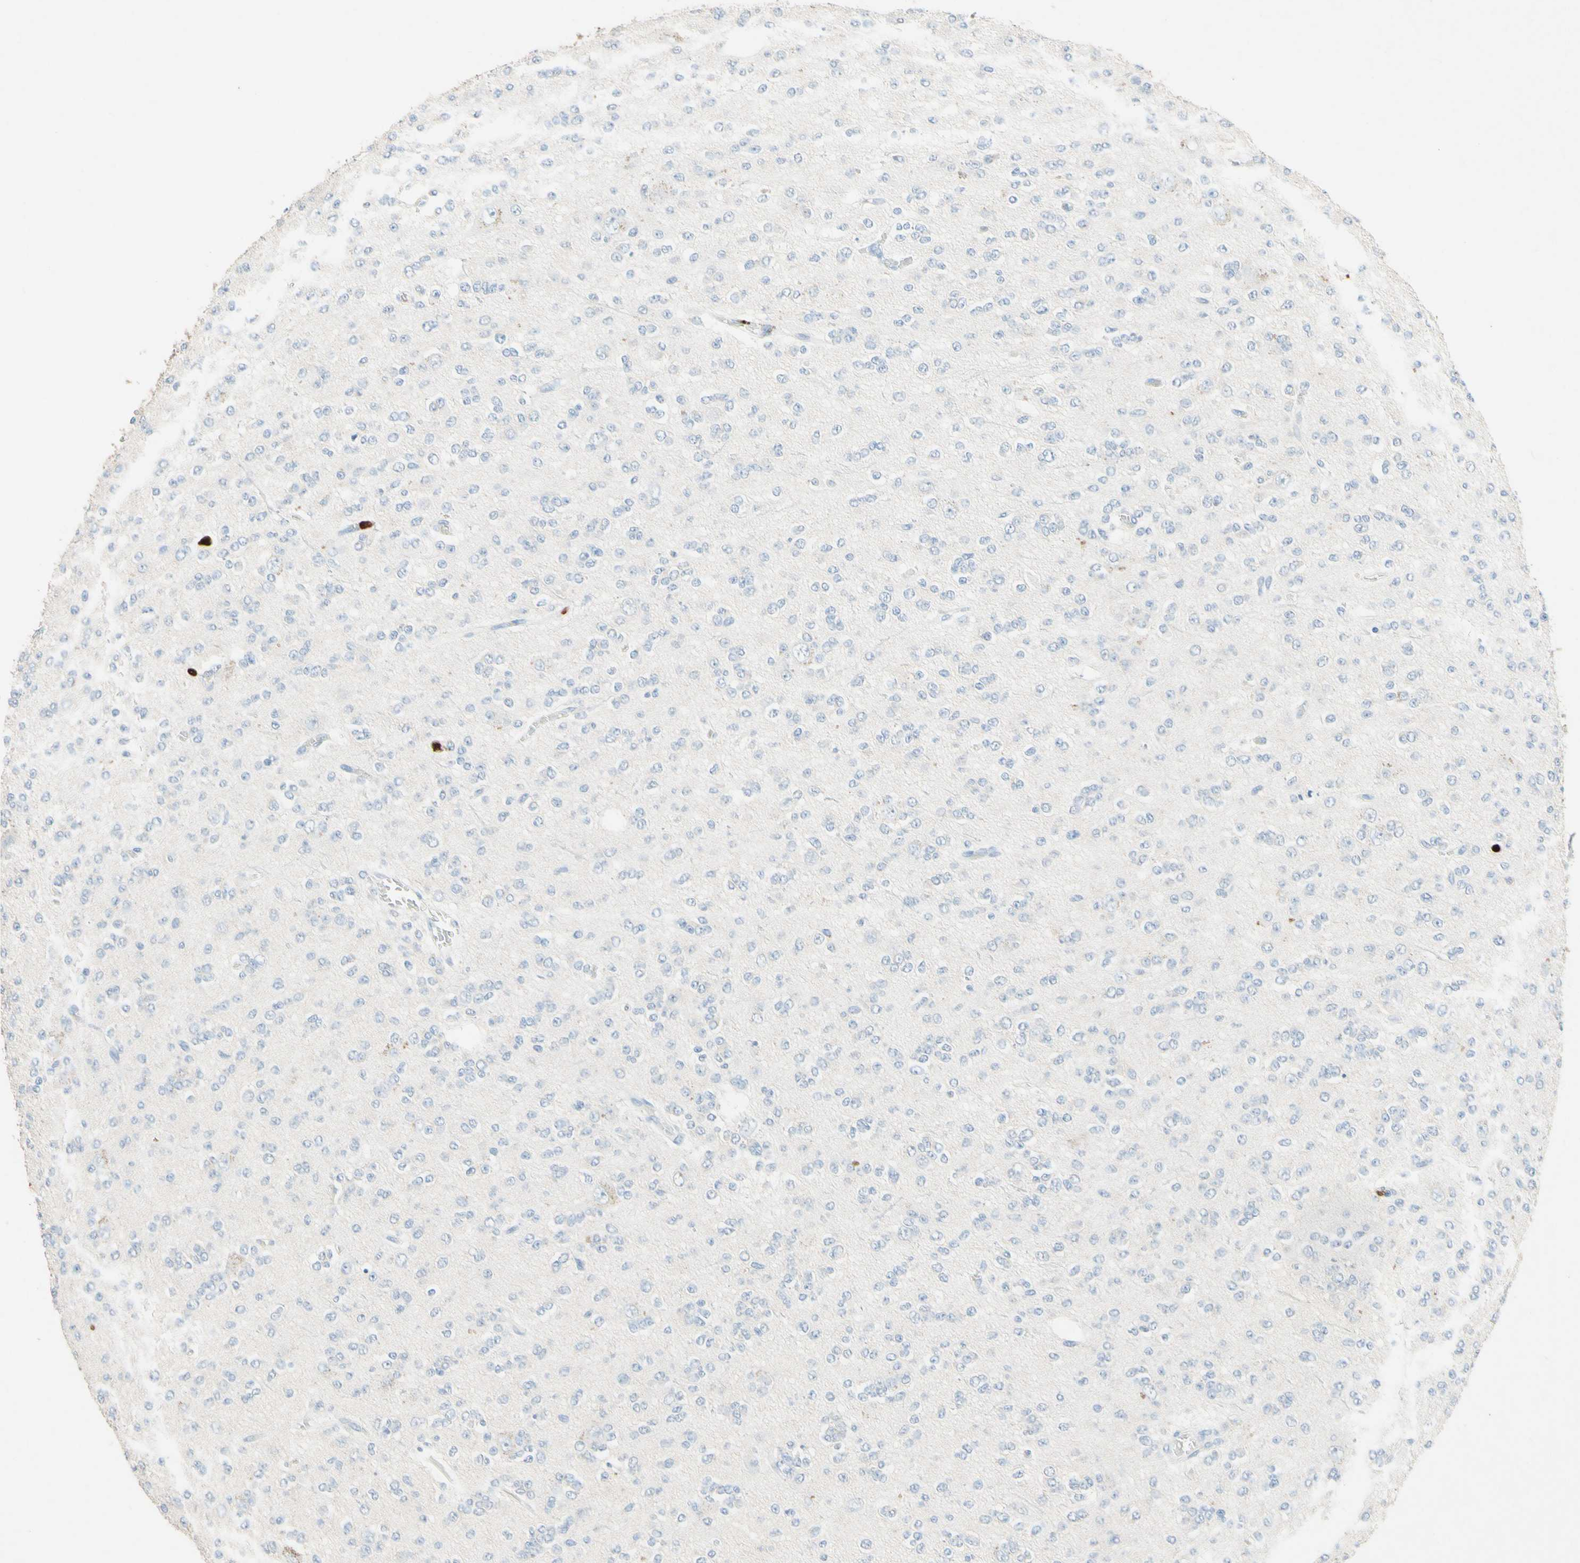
{"staining": {"intensity": "negative", "quantity": "none", "location": "none"}, "tissue": "glioma", "cell_type": "Tumor cells", "image_type": "cancer", "snomed": [{"axis": "morphology", "description": "Glioma, malignant, Low grade"}, {"axis": "topography", "description": "Brain"}], "caption": "Tumor cells are negative for brown protein staining in glioma.", "gene": "NFKBIZ", "patient": {"sex": "male", "age": 38}}